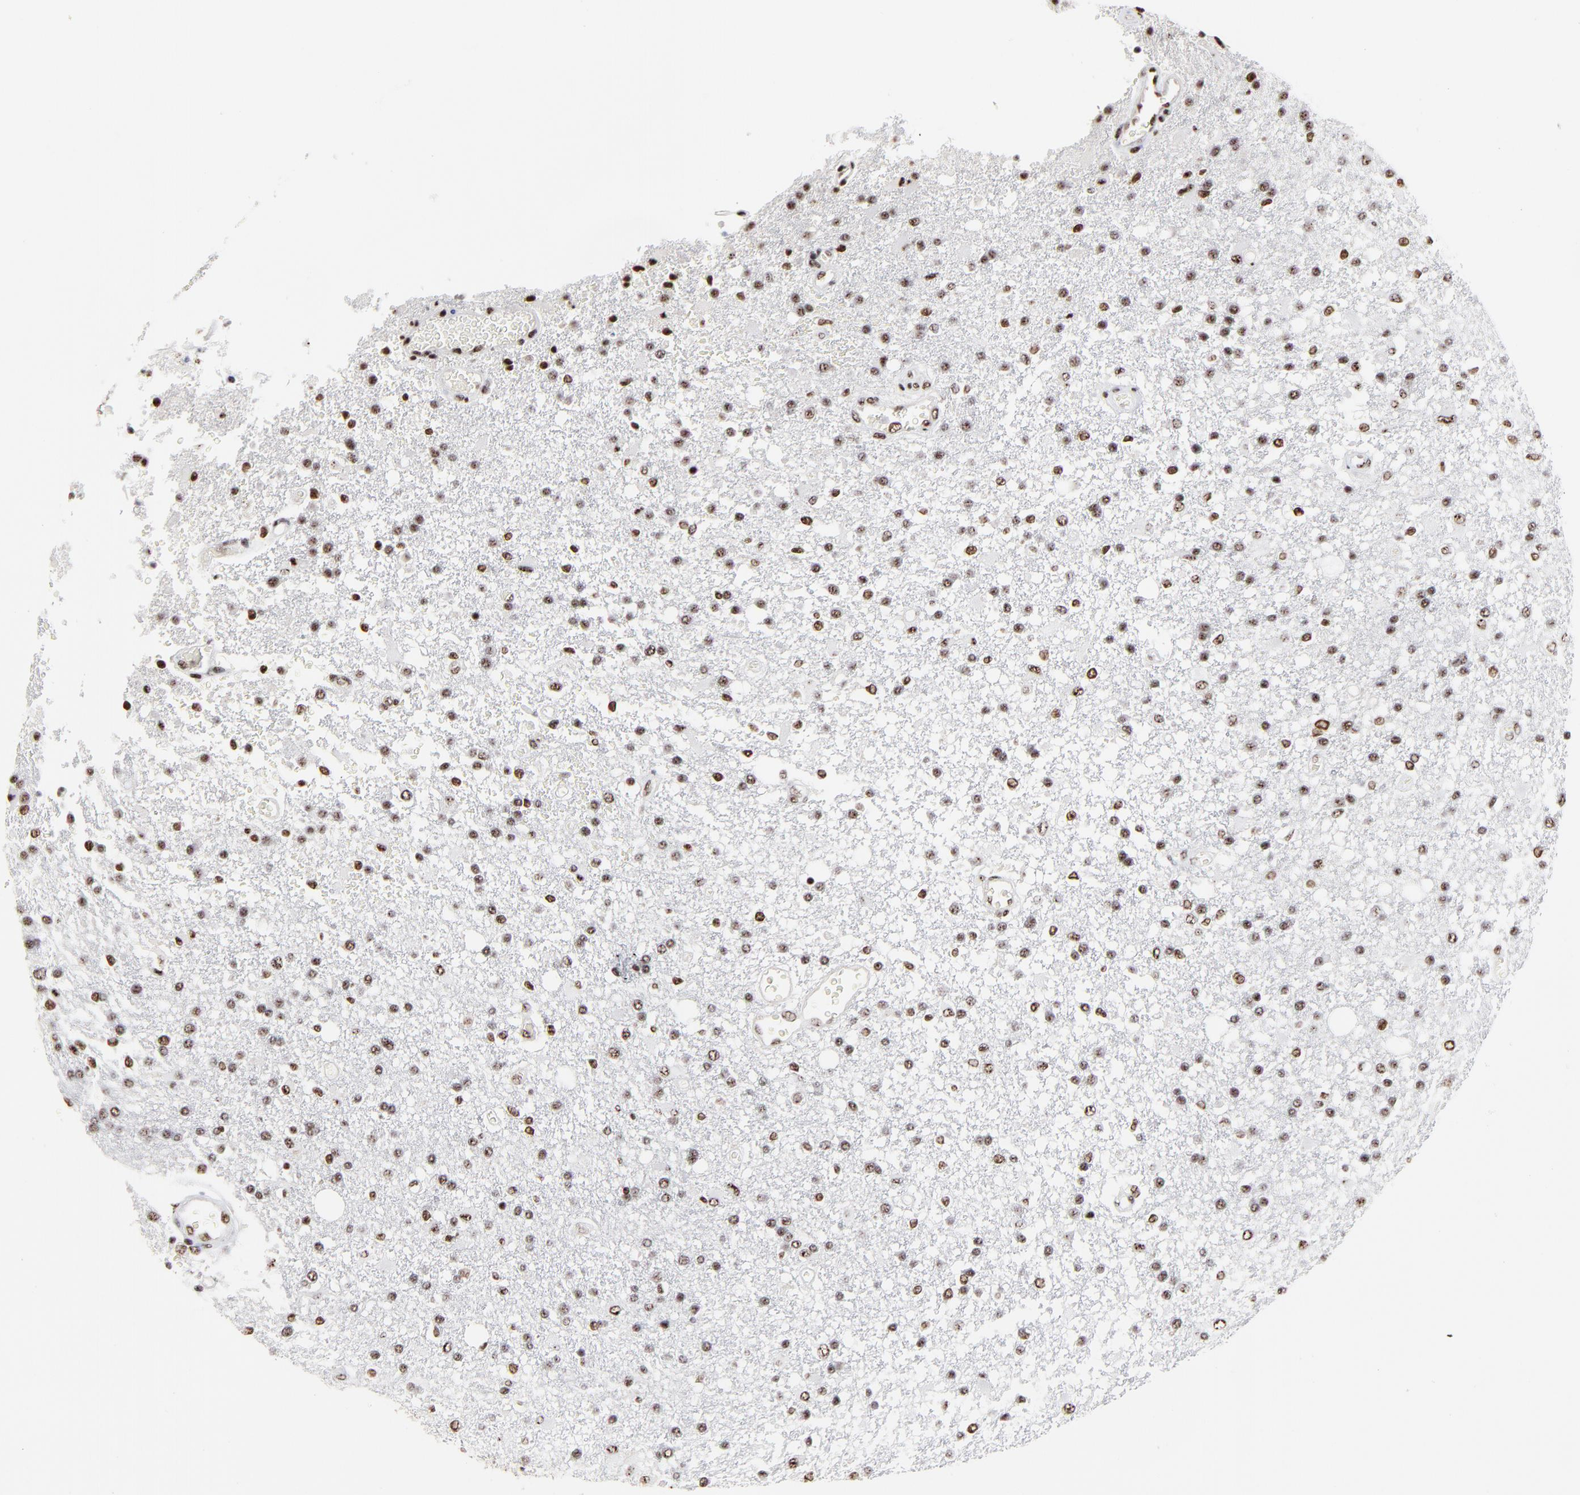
{"staining": {"intensity": "weak", "quantity": ">75%", "location": "nuclear"}, "tissue": "glioma", "cell_type": "Tumor cells", "image_type": "cancer", "snomed": [{"axis": "morphology", "description": "Glioma, malignant, High grade"}, {"axis": "topography", "description": "Cerebral cortex"}], "caption": "Malignant high-grade glioma stained with DAB (3,3'-diaminobenzidine) immunohistochemistry displays low levels of weak nuclear positivity in about >75% of tumor cells.", "gene": "MBD4", "patient": {"sex": "male", "age": 79}}